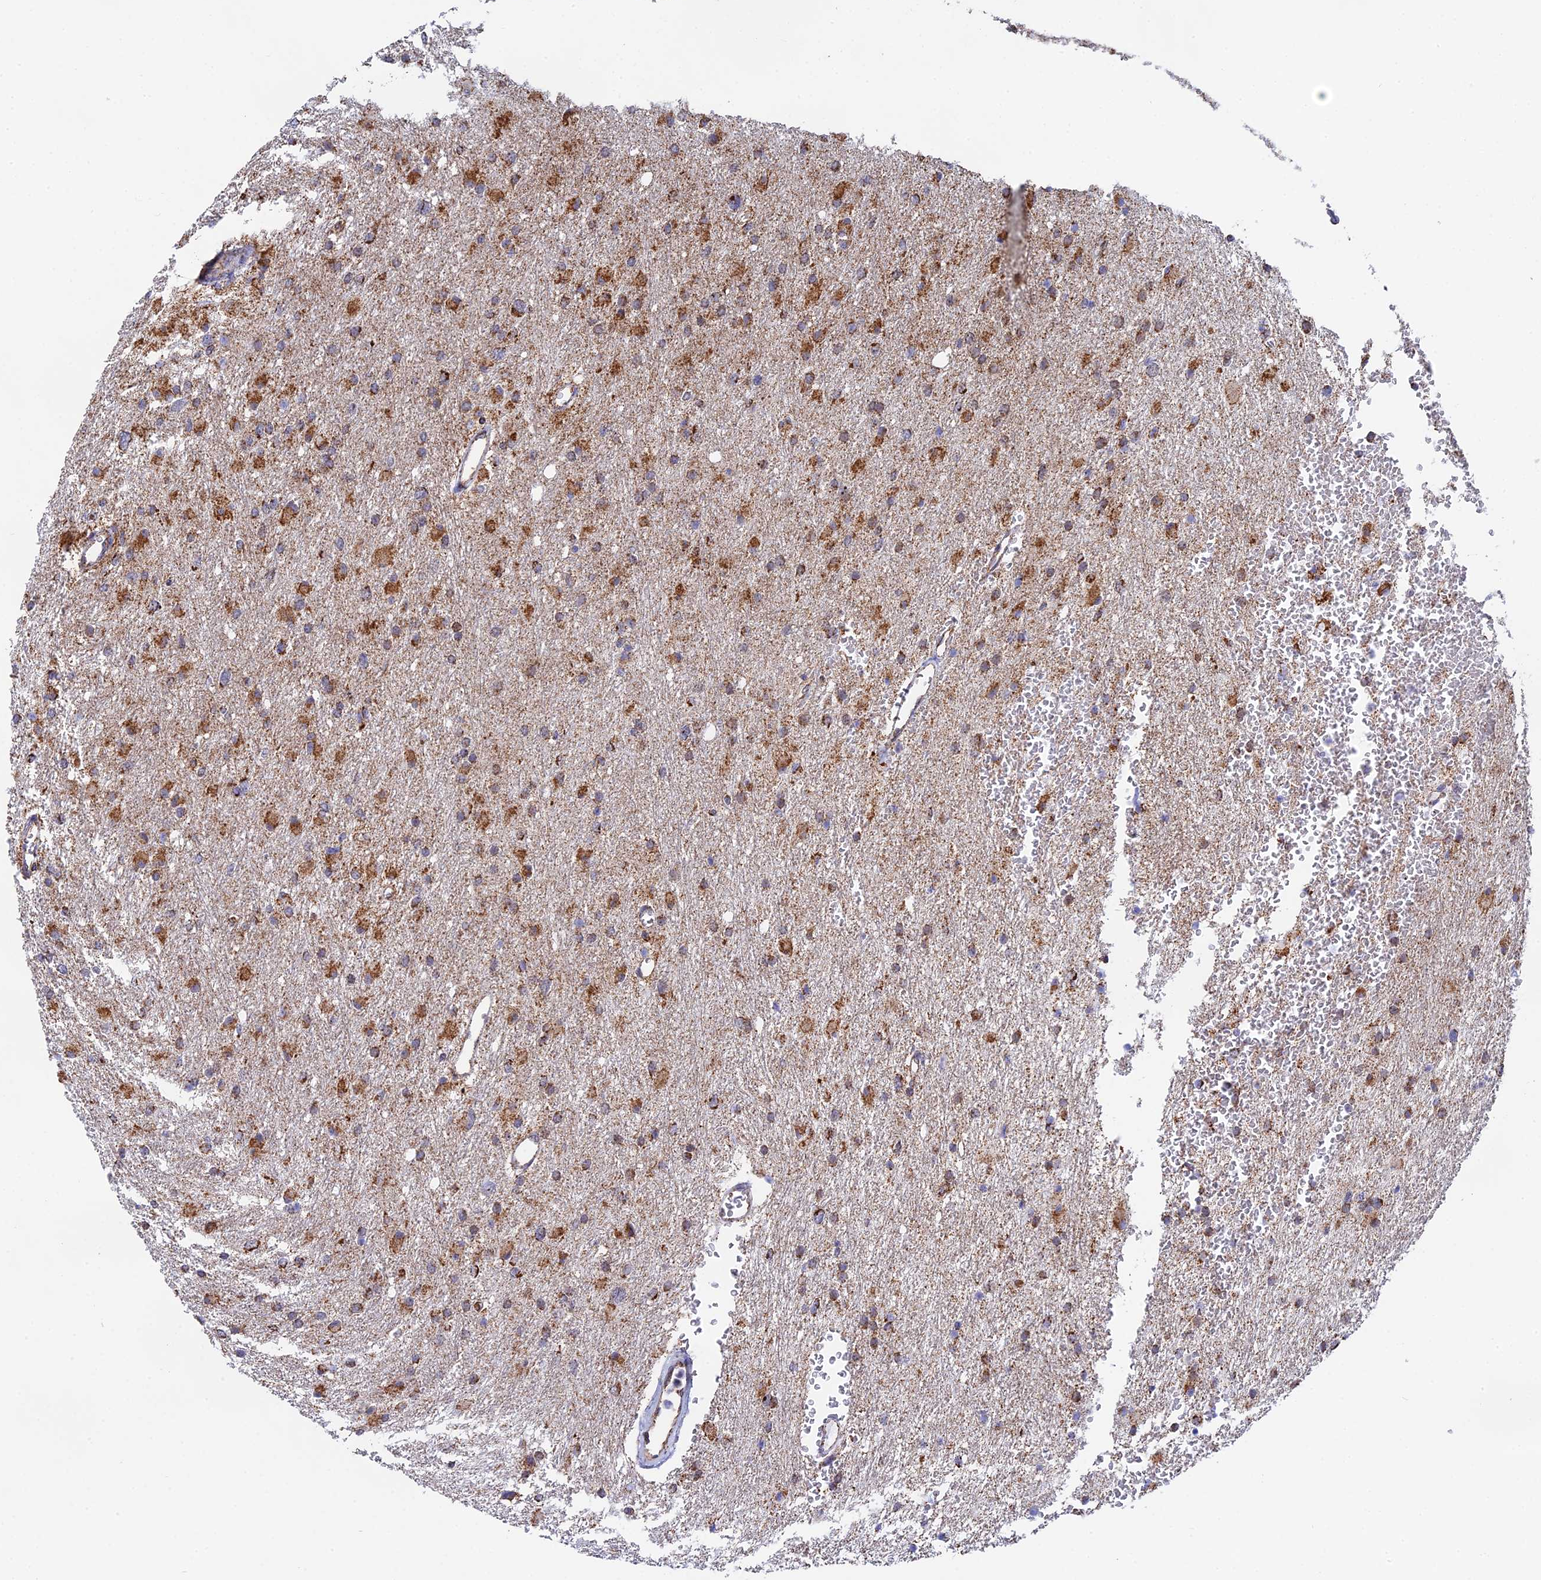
{"staining": {"intensity": "moderate", "quantity": ">75%", "location": "cytoplasmic/membranous"}, "tissue": "glioma", "cell_type": "Tumor cells", "image_type": "cancer", "snomed": [{"axis": "morphology", "description": "Glioma, malignant, High grade"}, {"axis": "topography", "description": "Cerebral cortex"}], "caption": "Malignant high-grade glioma stained for a protein (brown) exhibits moderate cytoplasmic/membranous positive expression in approximately >75% of tumor cells.", "gene": "CDC16", "patient": {"sex": "female", "age": 36}}